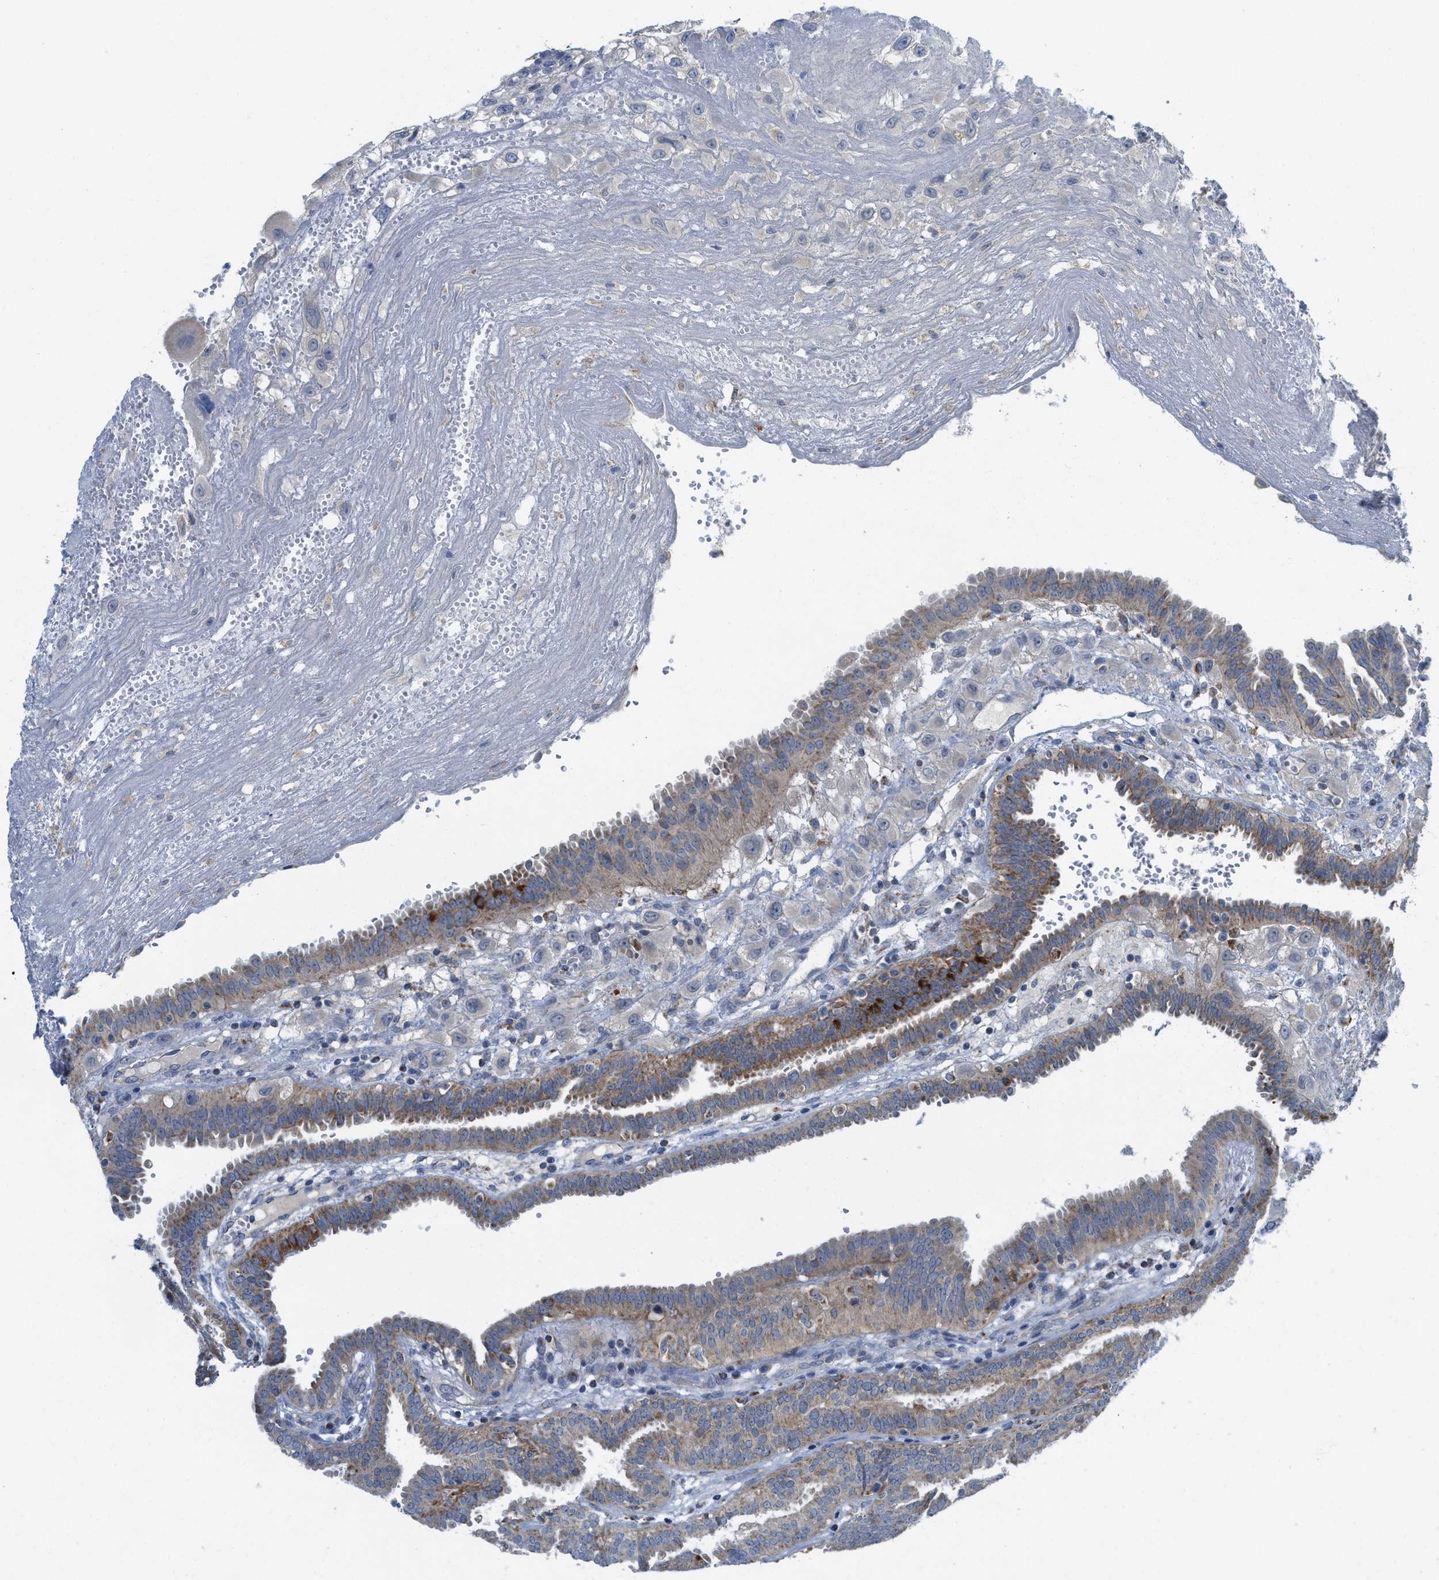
{"staining": {"intensity": "moderate", "quantity": ">75%", "location": "cytoplasmic/membranous"}, "tissue": "fallopian tube", "cell_type": "Glandular cells", "image_type": "normal", "snomed": [{"axis": "morphology", "description": "Normal tissue, NOS"}, {"axis": "topography", "description": "Fallopian tube"}, {"axis": "topography", "description": "Placenta"}], "caption": "Approximately >75% of glandular cells in normal human fallopian tube display moderate cytoplasmic/membranous protein positivity as visualized by brown immunohistochemical staining.", "gene": "GATD3", "patient": {"sex": "female", "age": 32}}